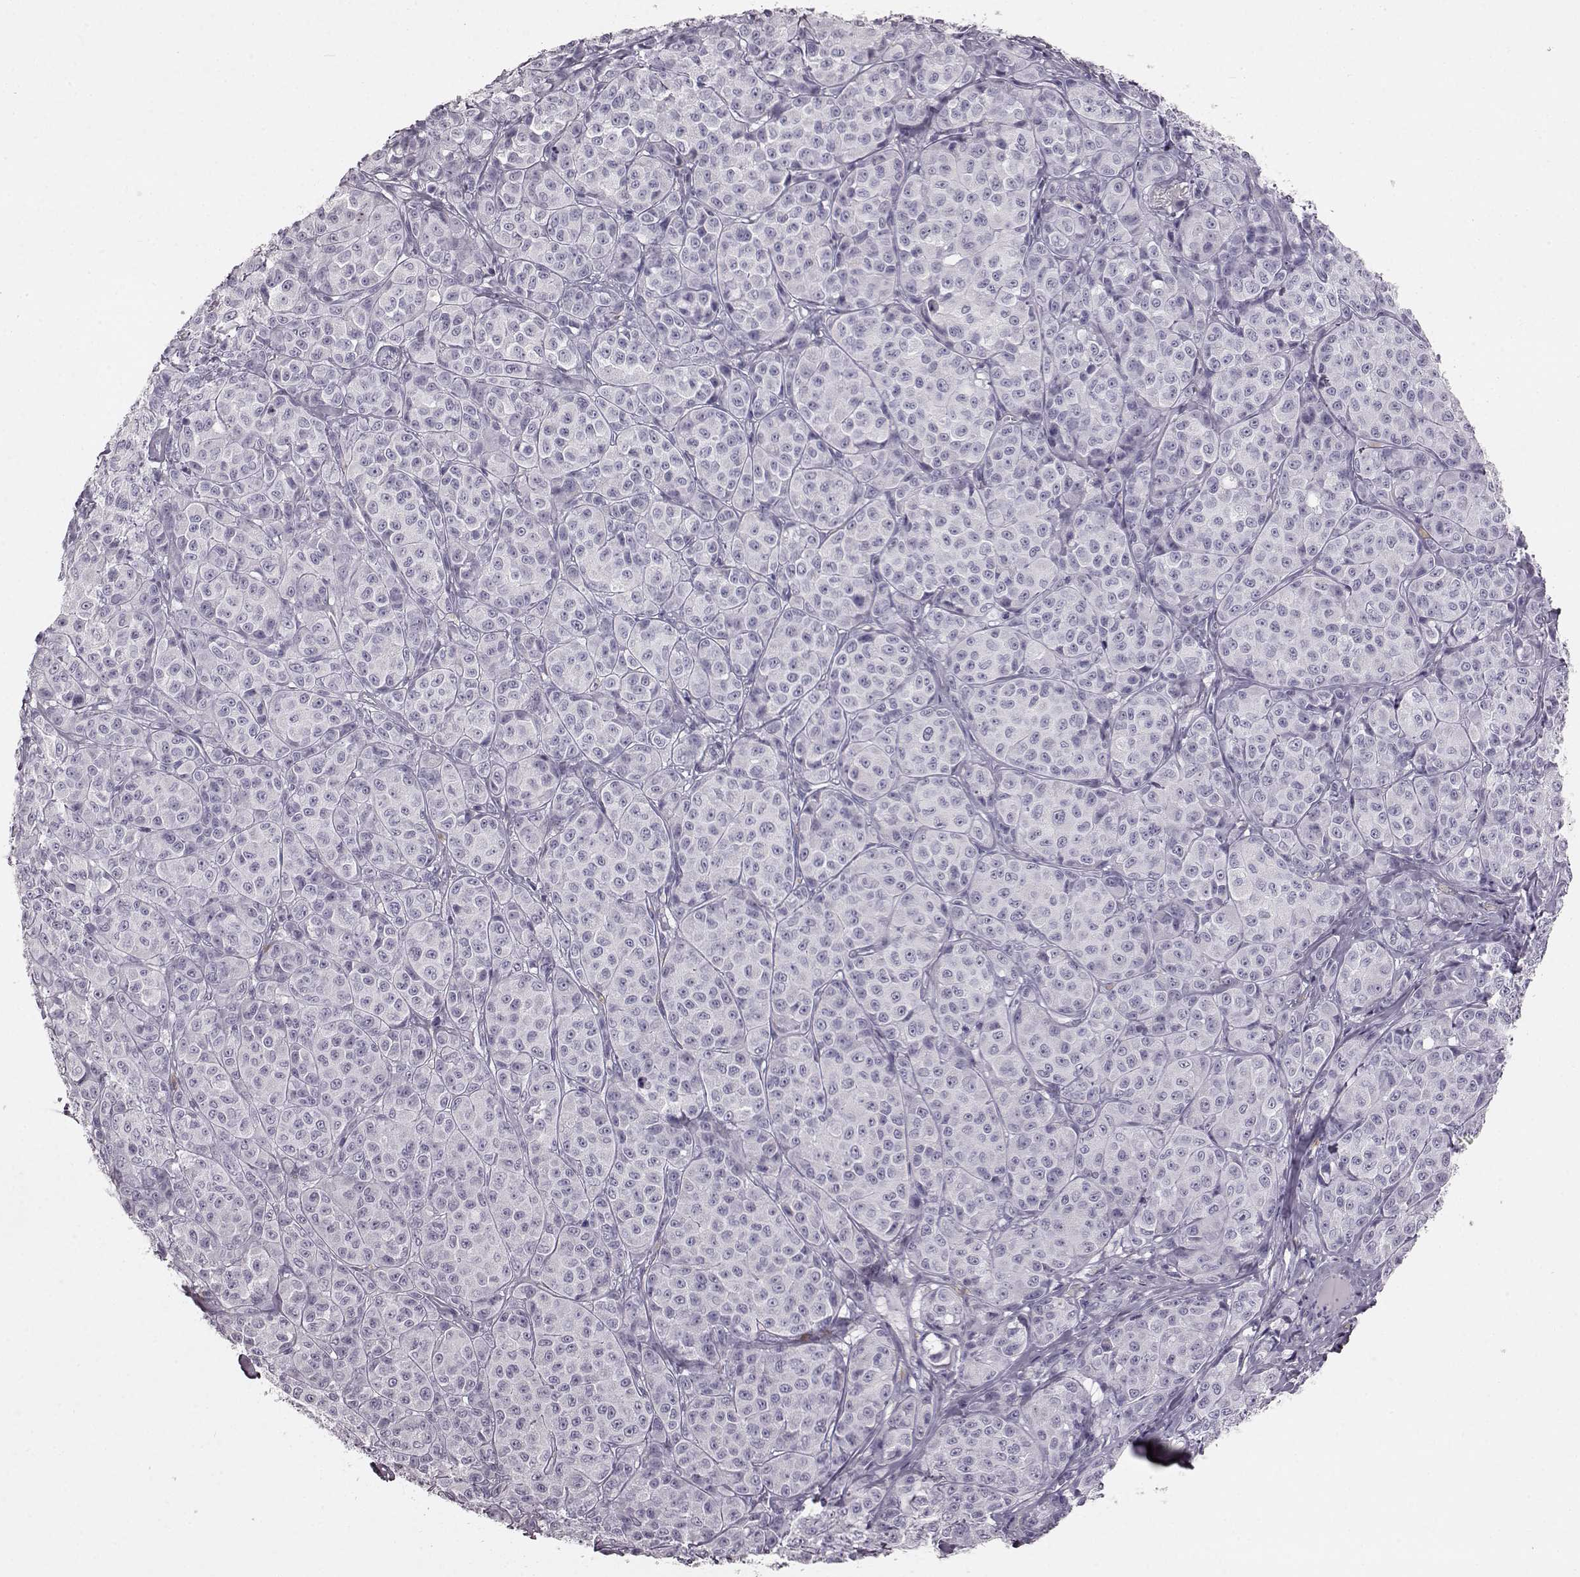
{"staining": {"intensity": "negative", "quantity": "none", "location": "none"}, "tissue": "melanoma", "cell_type": "Tumor cells", "image_type": "cancer", "snomed": [{"axis": "morphology", "description": "Malignant melanoma, NOS"}, {"axis": "topography", "description": "Skin"}], "caption": "Malignant melanoma was stained to show a protein in brown. There is no significant positivity in tumor cells.", "gene": "TCHHL1", "patient": {"sex": "male", "age": 89}}